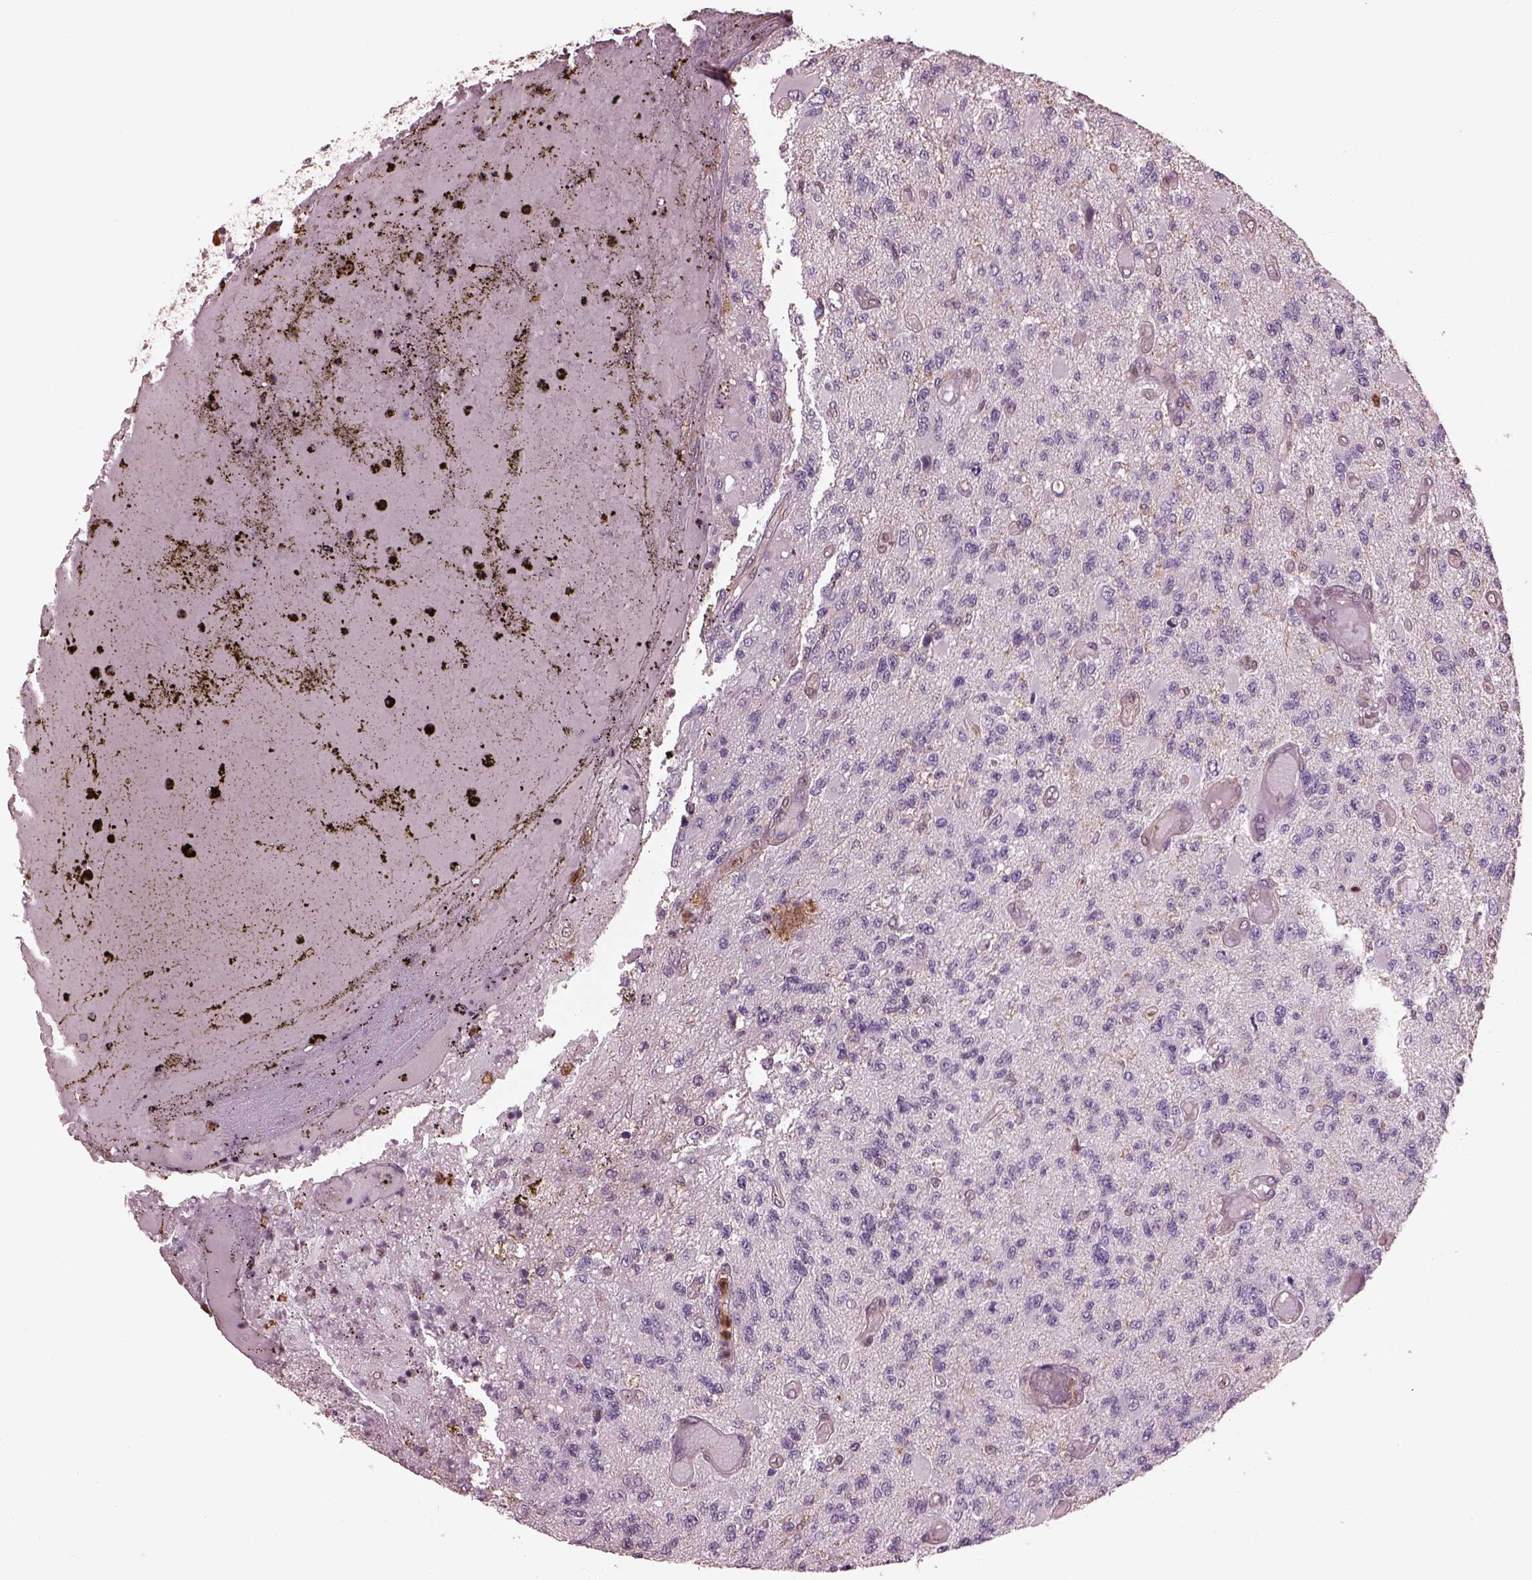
{"staining": {"intensity": "negative", "quantity": "none", "location": "none"}, "tissue": "glioma", "cell_type": "Tumor cells", "image_type": "cancer", "snomed": [{"axis": "morphology", "description": "Glioma, malignant, High grade"}, {"axis": "topography", "description": "Brain"}], "caption": "Micrograph shows no protein staining in tumor cells of glioma tissue.", "gene": "IL31RA", "patient": {"sex": "female", "age": 63}}